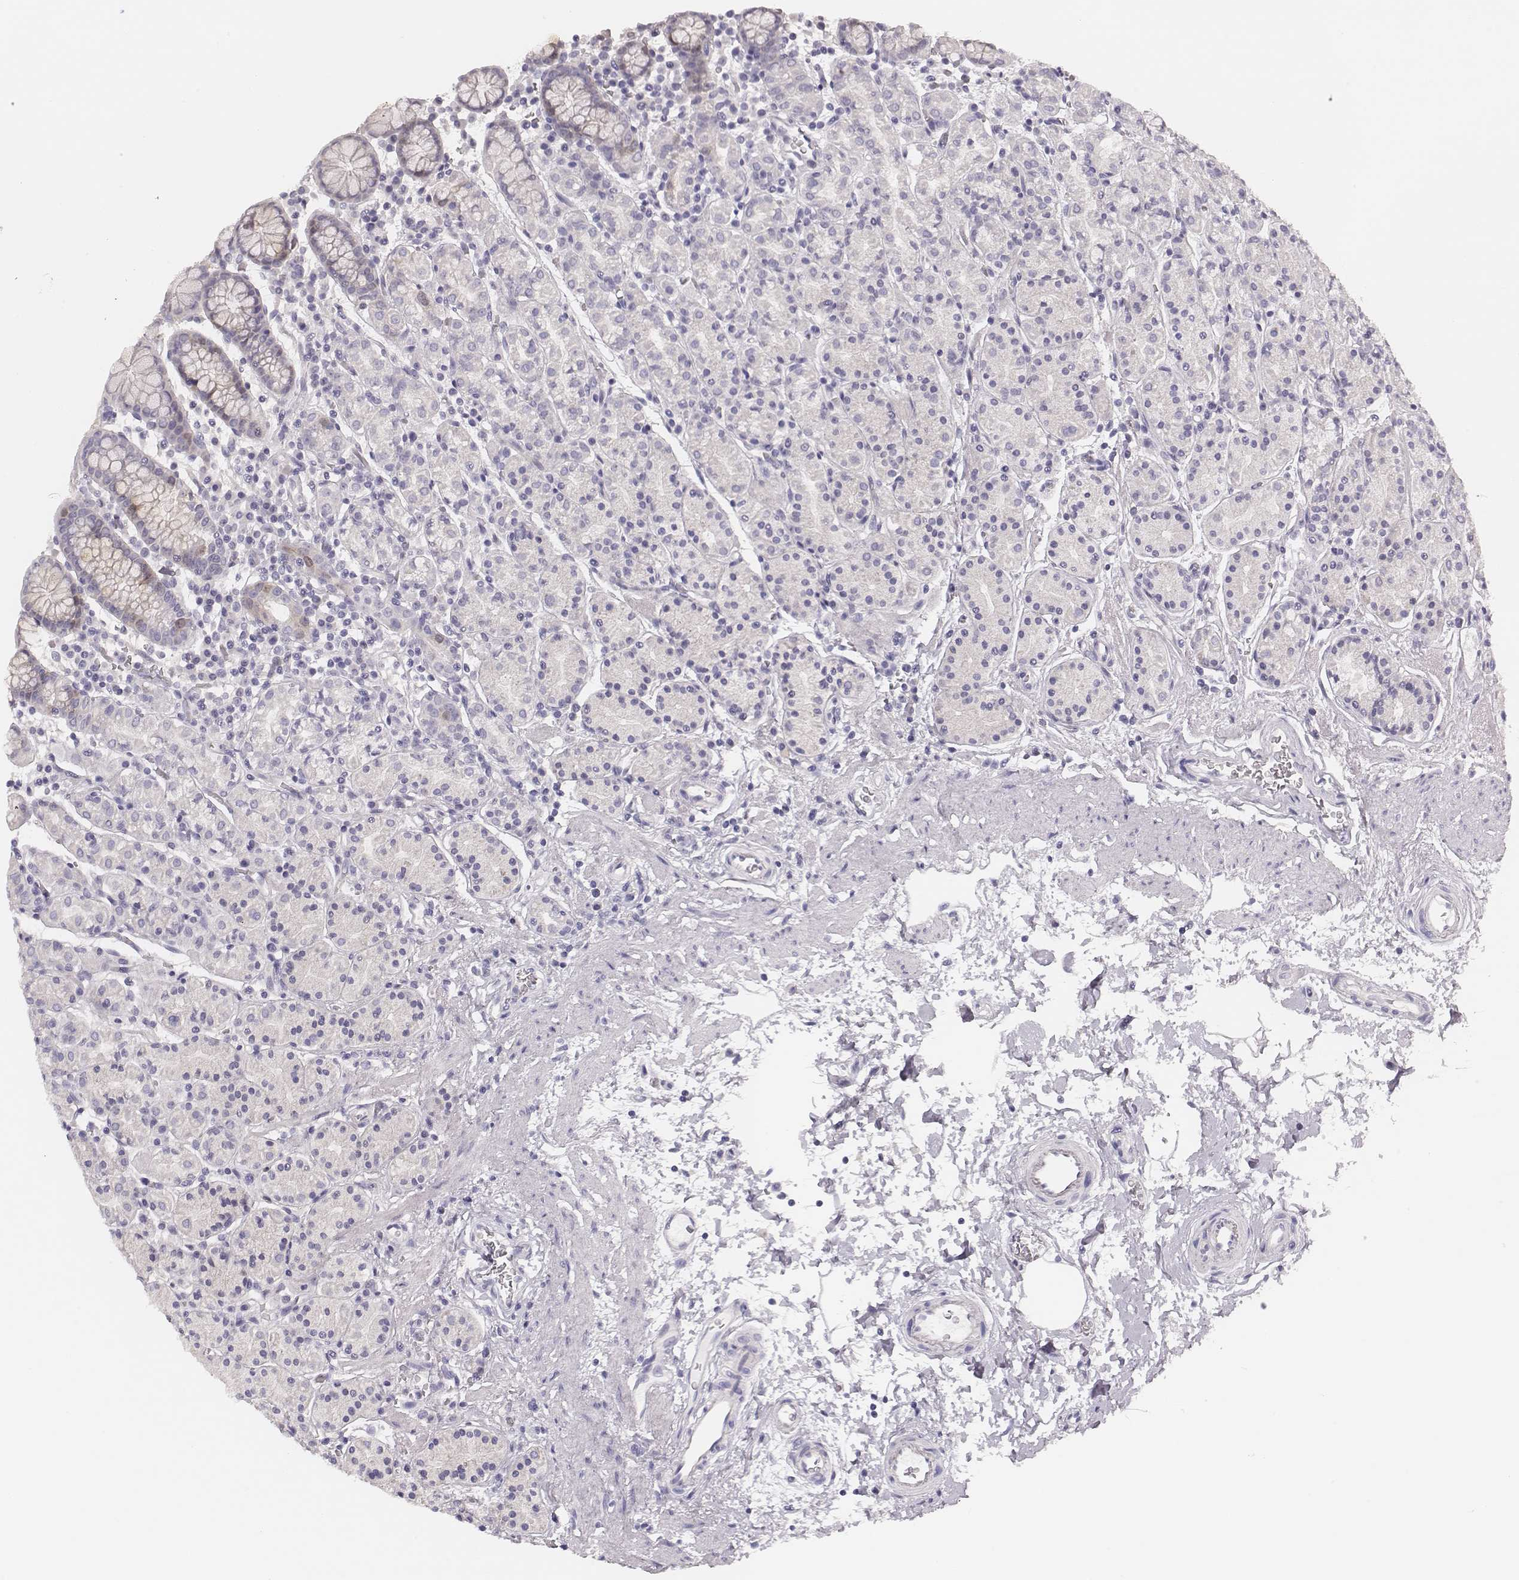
{"staining": {"intensity": "negative", "quantity": "none", "location": "none"}, "tissue": "stomach", "cell_type": "Glandular cells", "image_type": "normal", "snomed": [{"axis": "morphology", "description": "Normal tissue, NOS"}, {"axis": "topography", "description": "Stomach, upper"}, {"axis": "topography", "description": "Stomach"}], "caption": "An immunohistochemistry (IHC) micrograph of normal stomach is shown. There is no staining in glandular cells of stomach. (DAB immunohistochemistry, high magnification).", "gene": "PBK", "patient": {"sex": "male", "age": 62}}